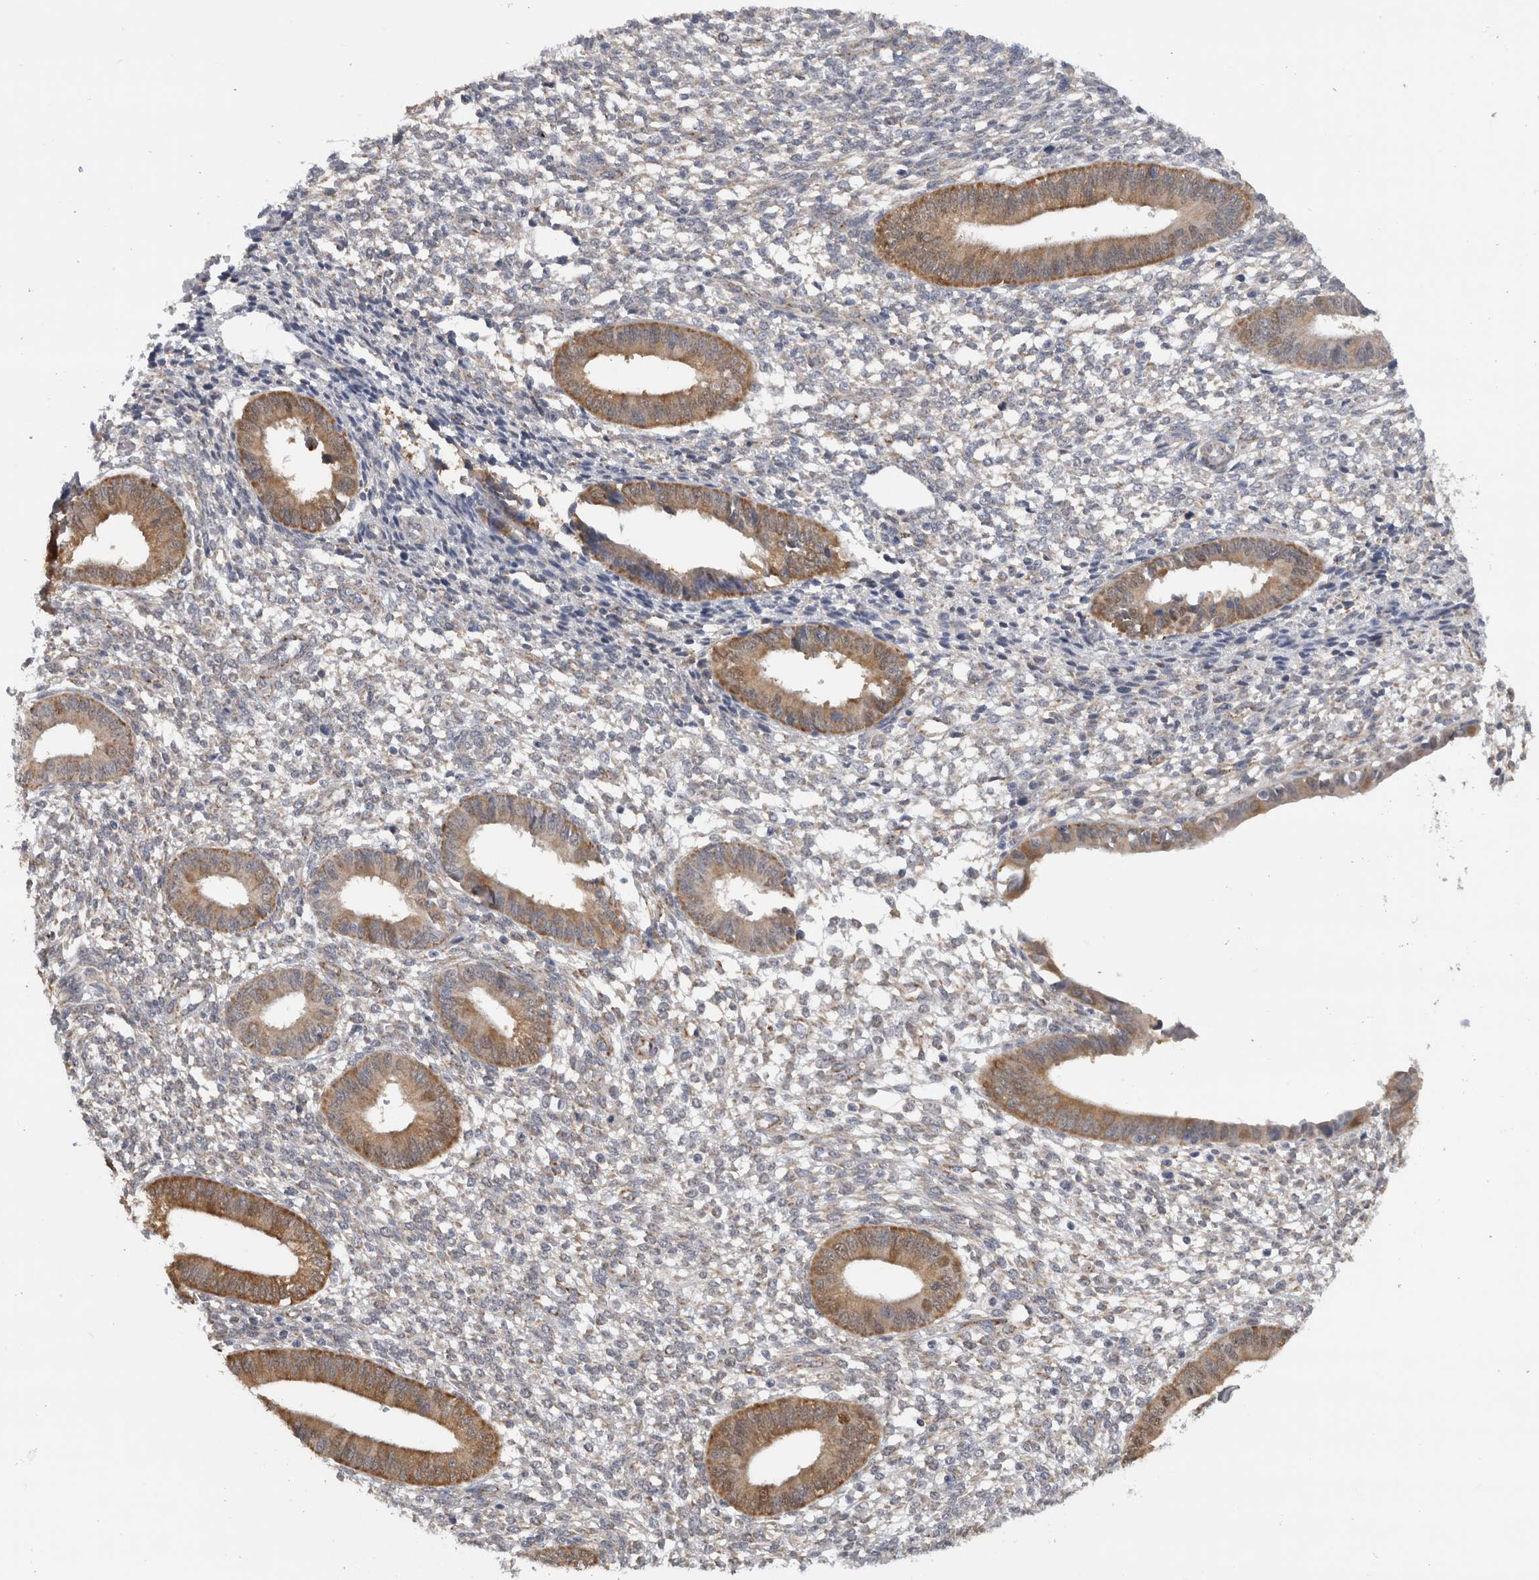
{"staining": {"intensity": "moderate", "quantity": "25%-75%", "location": "cytoplasmic/membranous"}, "tissue": "endometrium", "cell_type": "Cells in endometrial stroma", "image_type": "normal", "snomed": [{"axis": "morphology", "description": "Normal tissue, NOS"}, {"axis": "topography", "description": "Endometrium"}], "caption": "Protein expression analysis of unremarkable human endometrium reveals moderate cytoplasmic/membranous staining in about 25%-75% of cells in endometrial stroma. The protein of interest is stained brown, and the nuclei are stained in blue (DAB IHC with brightfield microscopy, high magnification).", "gene": "DYRK2", "patient": {"sex": "female", "age": 46}}